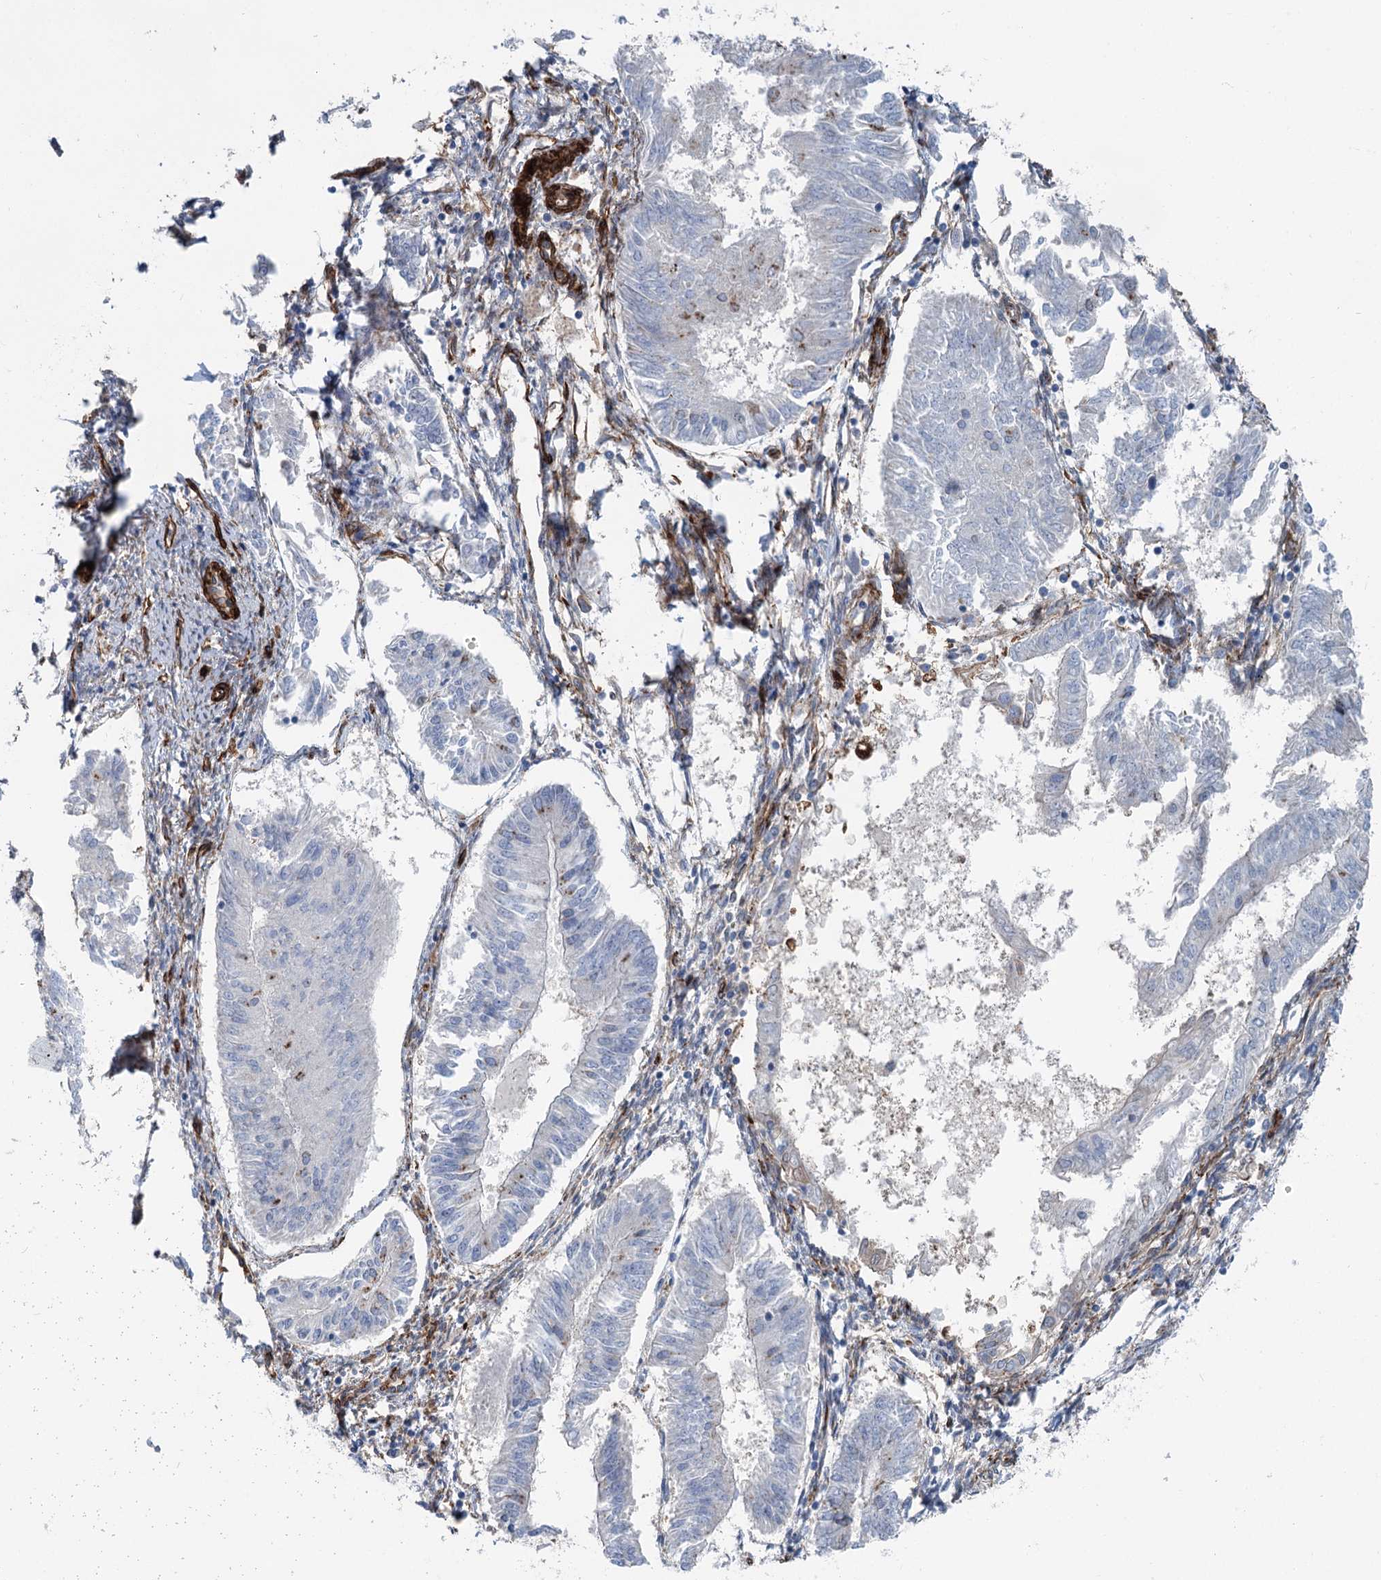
{"staining": {"intensity": "negative", "quantity": "none", "location": "none"}, "tissue": "endometrial cancer", "cell_type": "Tumor cells", "image_type": "cancer", "snomed": [{"axis": "morphology", "description": "Adenocarcinoma, NOS"}, {"axis": "topography", "description": "Endometrium"}], "caption": "High magnification brightfield microscopy of endometrial adenocarcinoma stained with DAB (3,3'-diaminobenzidine) (brown) and counterstained with hematoxylin (blue): tumor cells show no significant positivity.", "gene": "IQSEC1", "patient": {"sex": "female", "age": 58}}